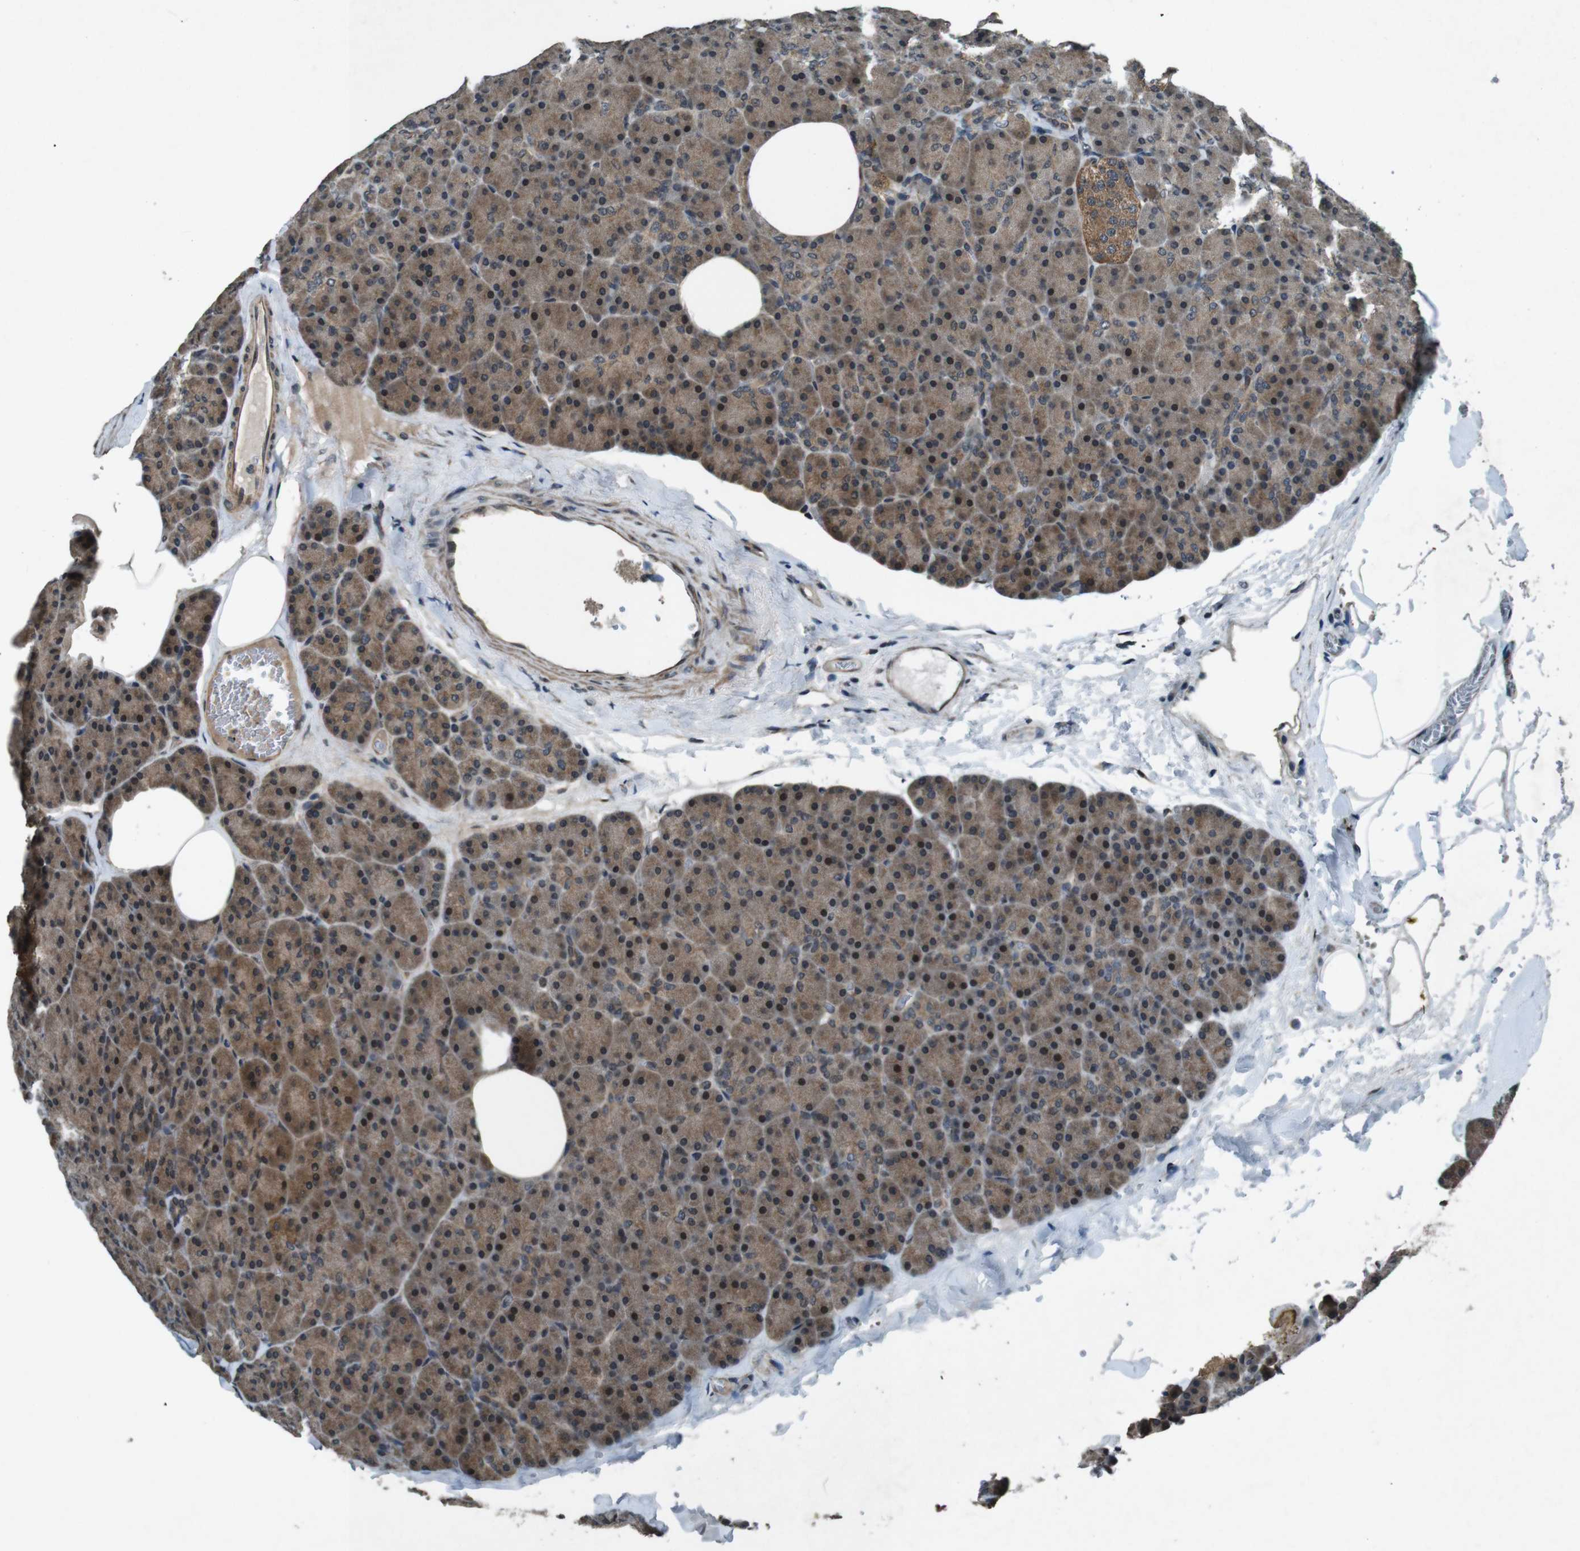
{"staining": {"intensity": "moderate", "quantity": ">75%", "location": "cytoplasmic/membranous,nuclear"}, "tissue": "pancreas", "cell_type": "Exocrine glandular cells", "image_type": "normal", "snomed": [{"axis": "morphology", "description": "Normal tissue, NOS"}, {"axis": "topography", "description": "Pancreas"}], "caption": "High-magnification brightfield microscopy of benign pancreas stained with DAB (3,3'-diaminobenzidine) (brown) and counterstained with hematoxylin (blue). exocrine glandular cells exhibit moderate cytoplasmic/membranous,nuclear staining is identified in about>75% of cells.", "gene": "SOCS1", "patient": {"sex": "female", "age": 35}}